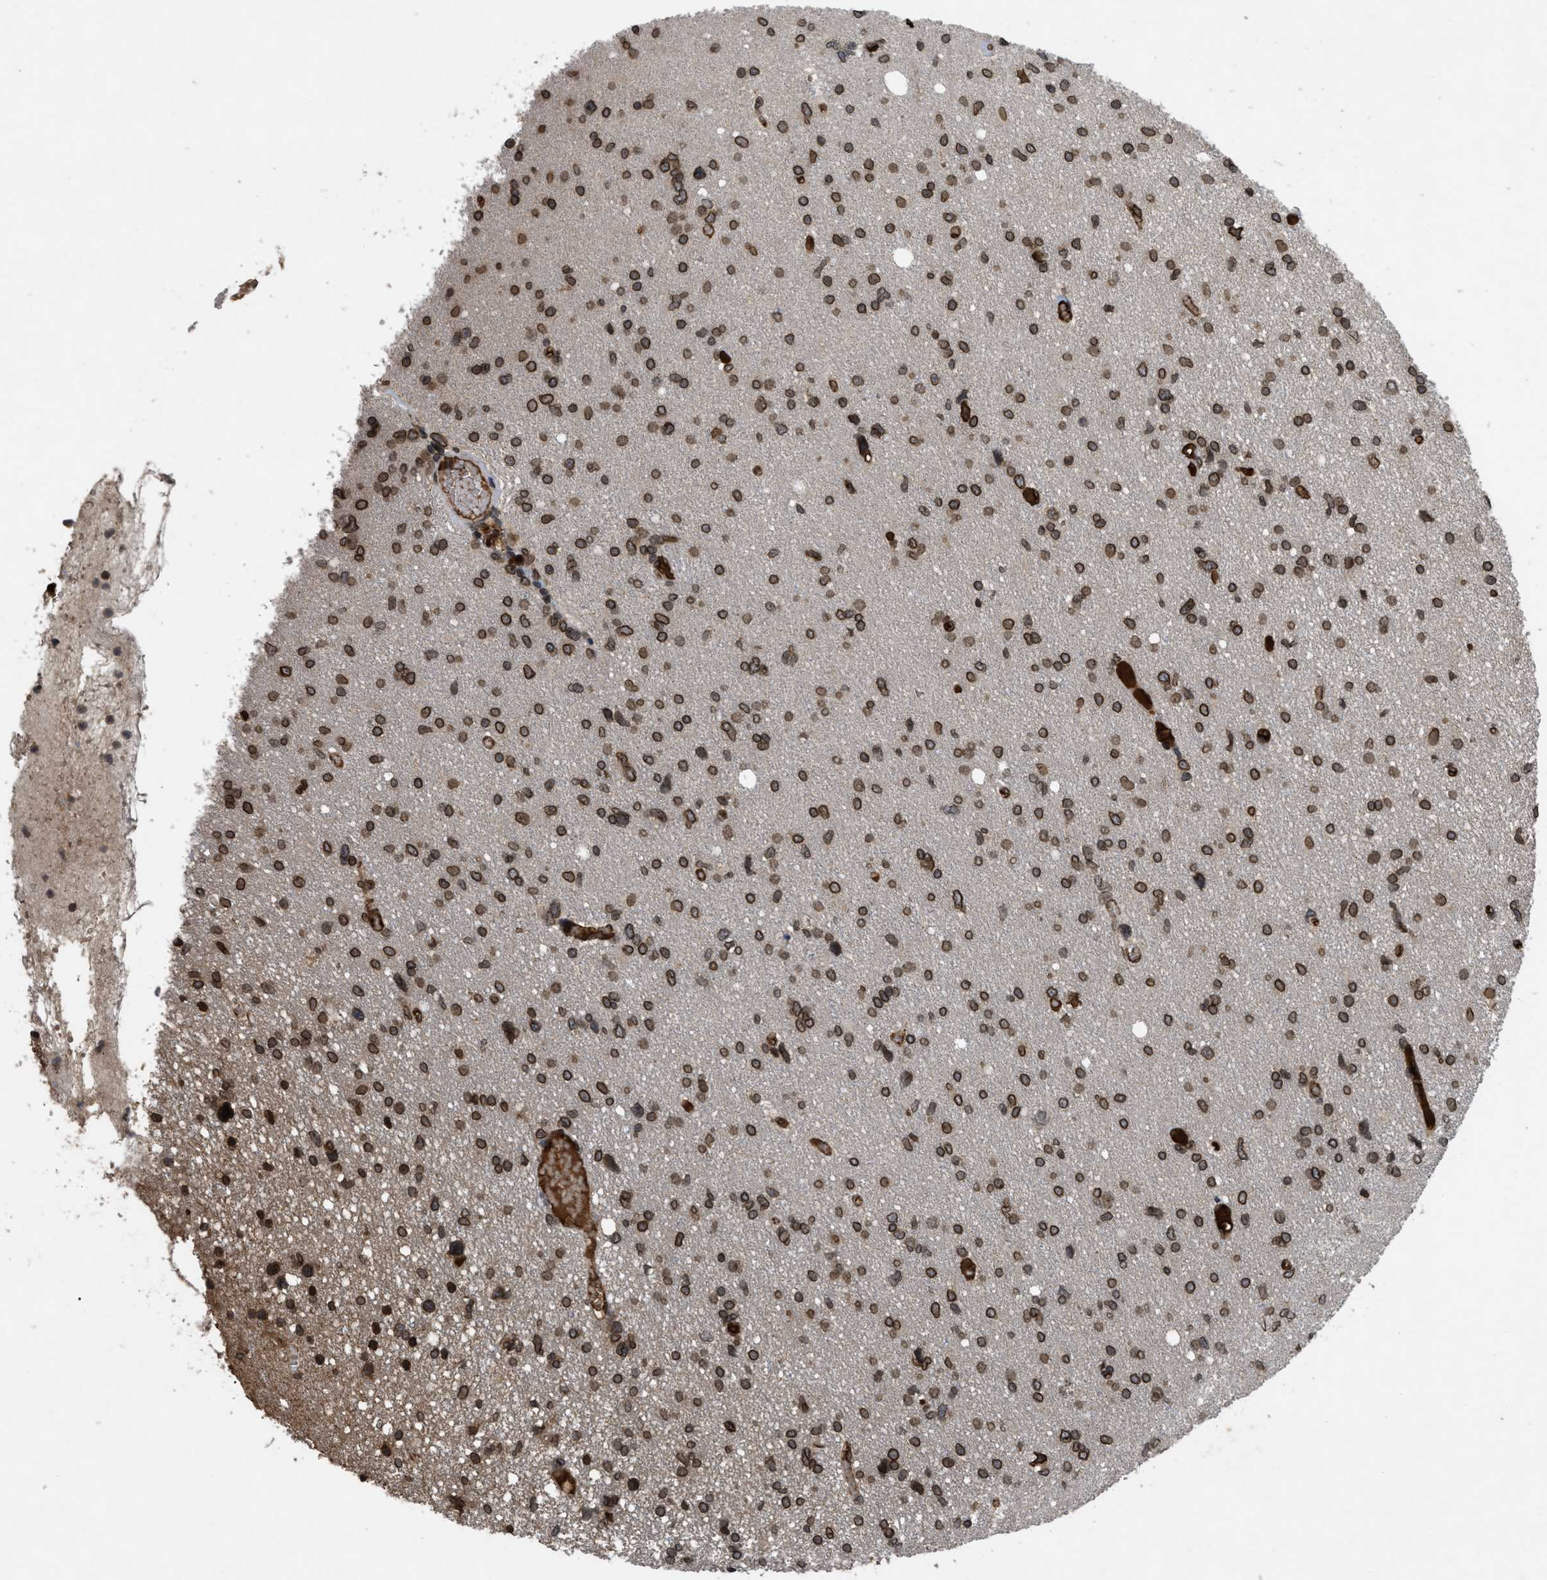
{"staining": {"intensity": "strong", "quantity": ">75%", "location": "cytoplasmic/membranous,nuclear"}, "tissue": "glioma", "cell_type": "Tumor cells", "image_type": "cancer", "snomed": [{"axis": "morphology", "description": "Glioma, malignant, High grade"}, {"axis": "topography", "description": "Brain"}], "caption": "Immunohistochemical staining of human high-grade glioma (malignant) displays strong cytoplasmic/membranous and nuclear protein staining in approximately >75% of tumor cells. (brown staining indicates protein expression, while blue staining denotes nuclei).", "gene": "CRY1", "patient": {"sex": "female", "age": 59}}